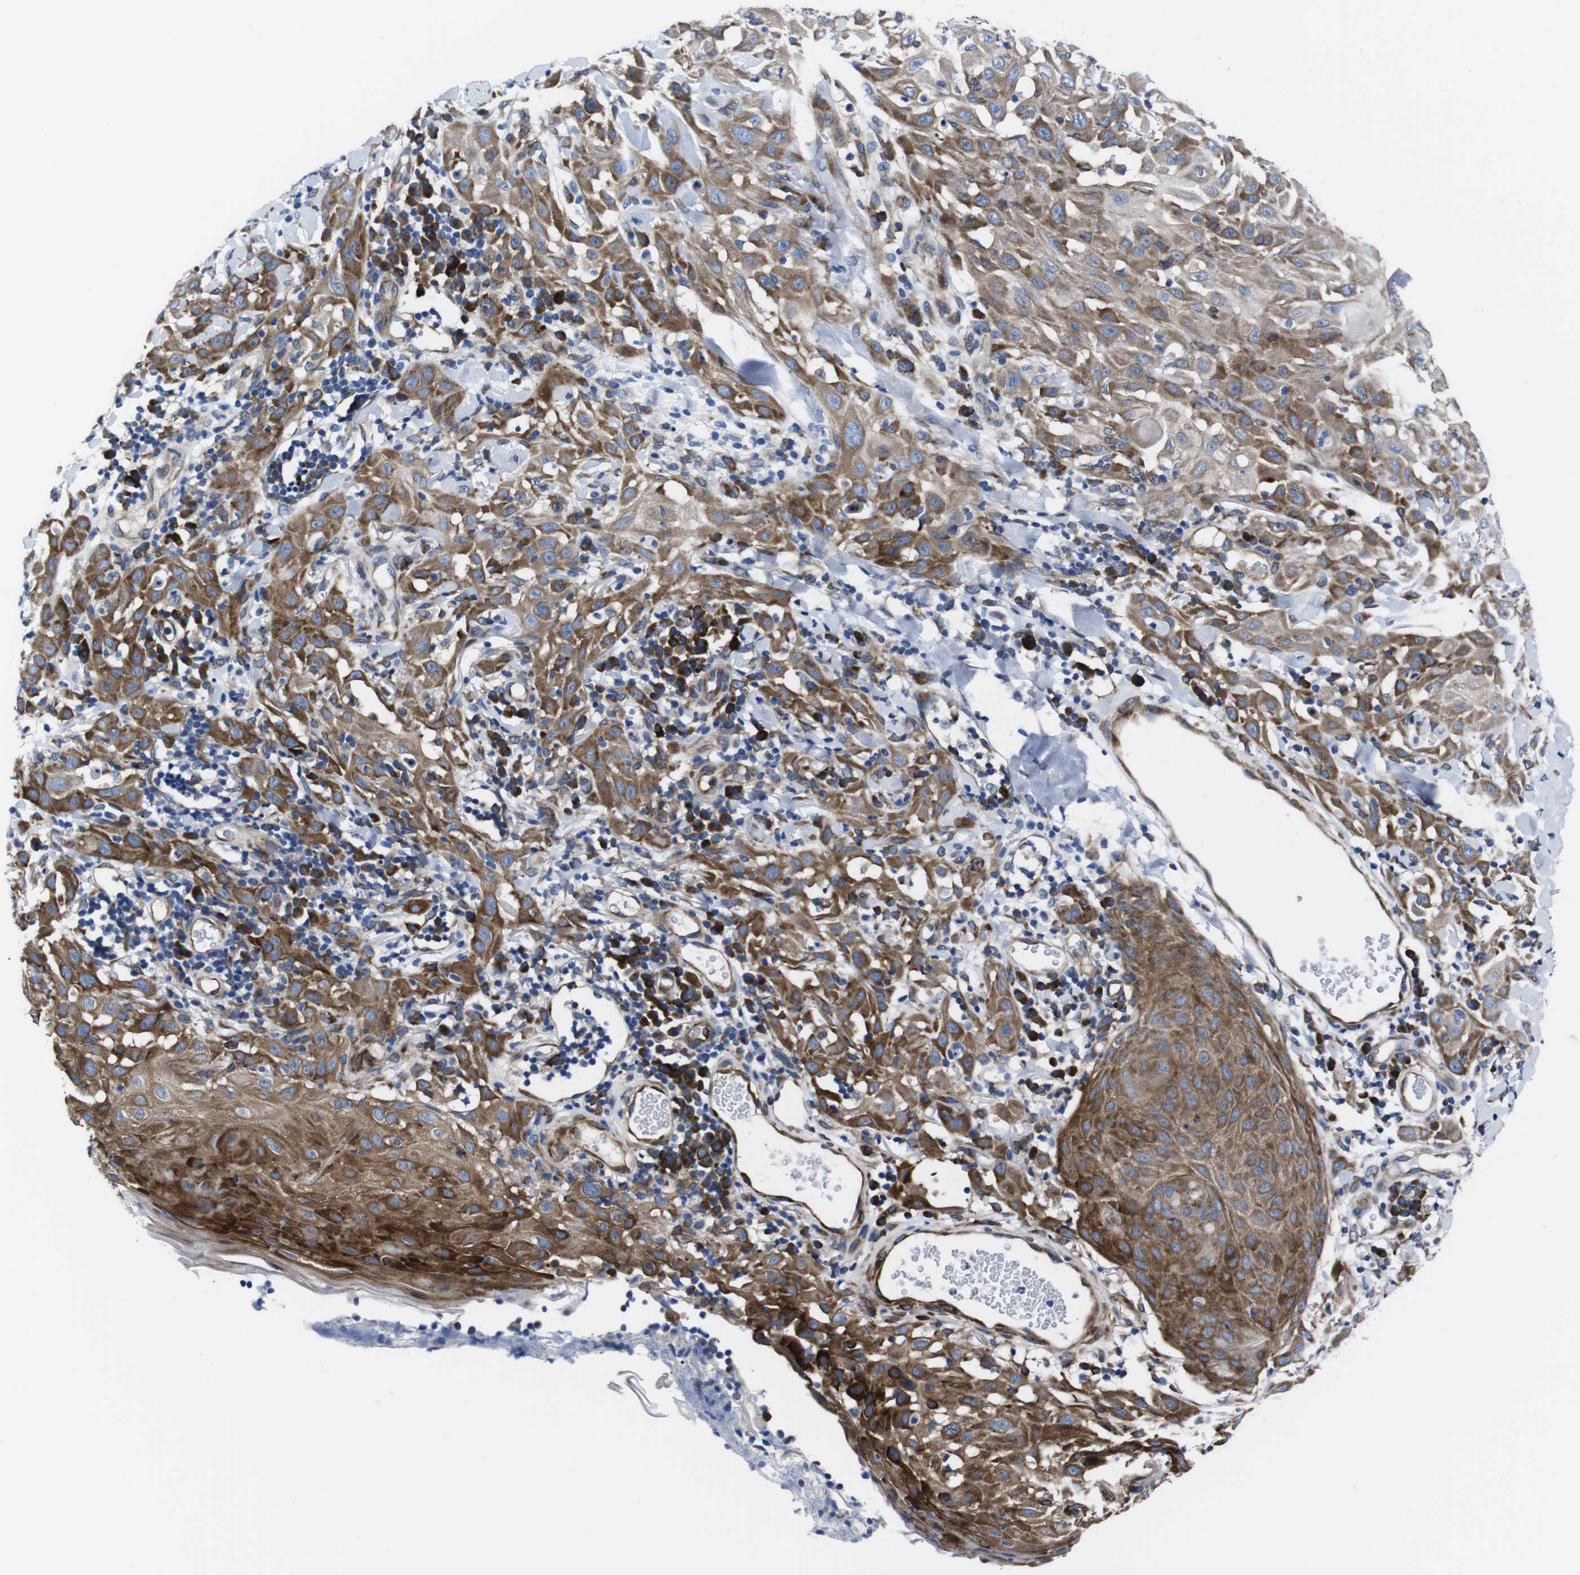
{"staining": {"intensity": "moderate", "quantity": ">75%", "location": "cytoplasmic/membranous"}, "tissue": "skin cancer", "cell_type": "Tumor cells", "image_type": "cancer", "snomed": [{"axis": "morphology", "description": "Squamous cell carcinoma, NOS"}, {"axis": "topography", "description": "Skin"}], "caption": "Tumor cells display medium levels of moderate cytoplasmic/membranous staining in approximately >75% of cells in skin cancer.", "gene": "EIF4A1", "patient": {"sex": "male", "age": 24}}